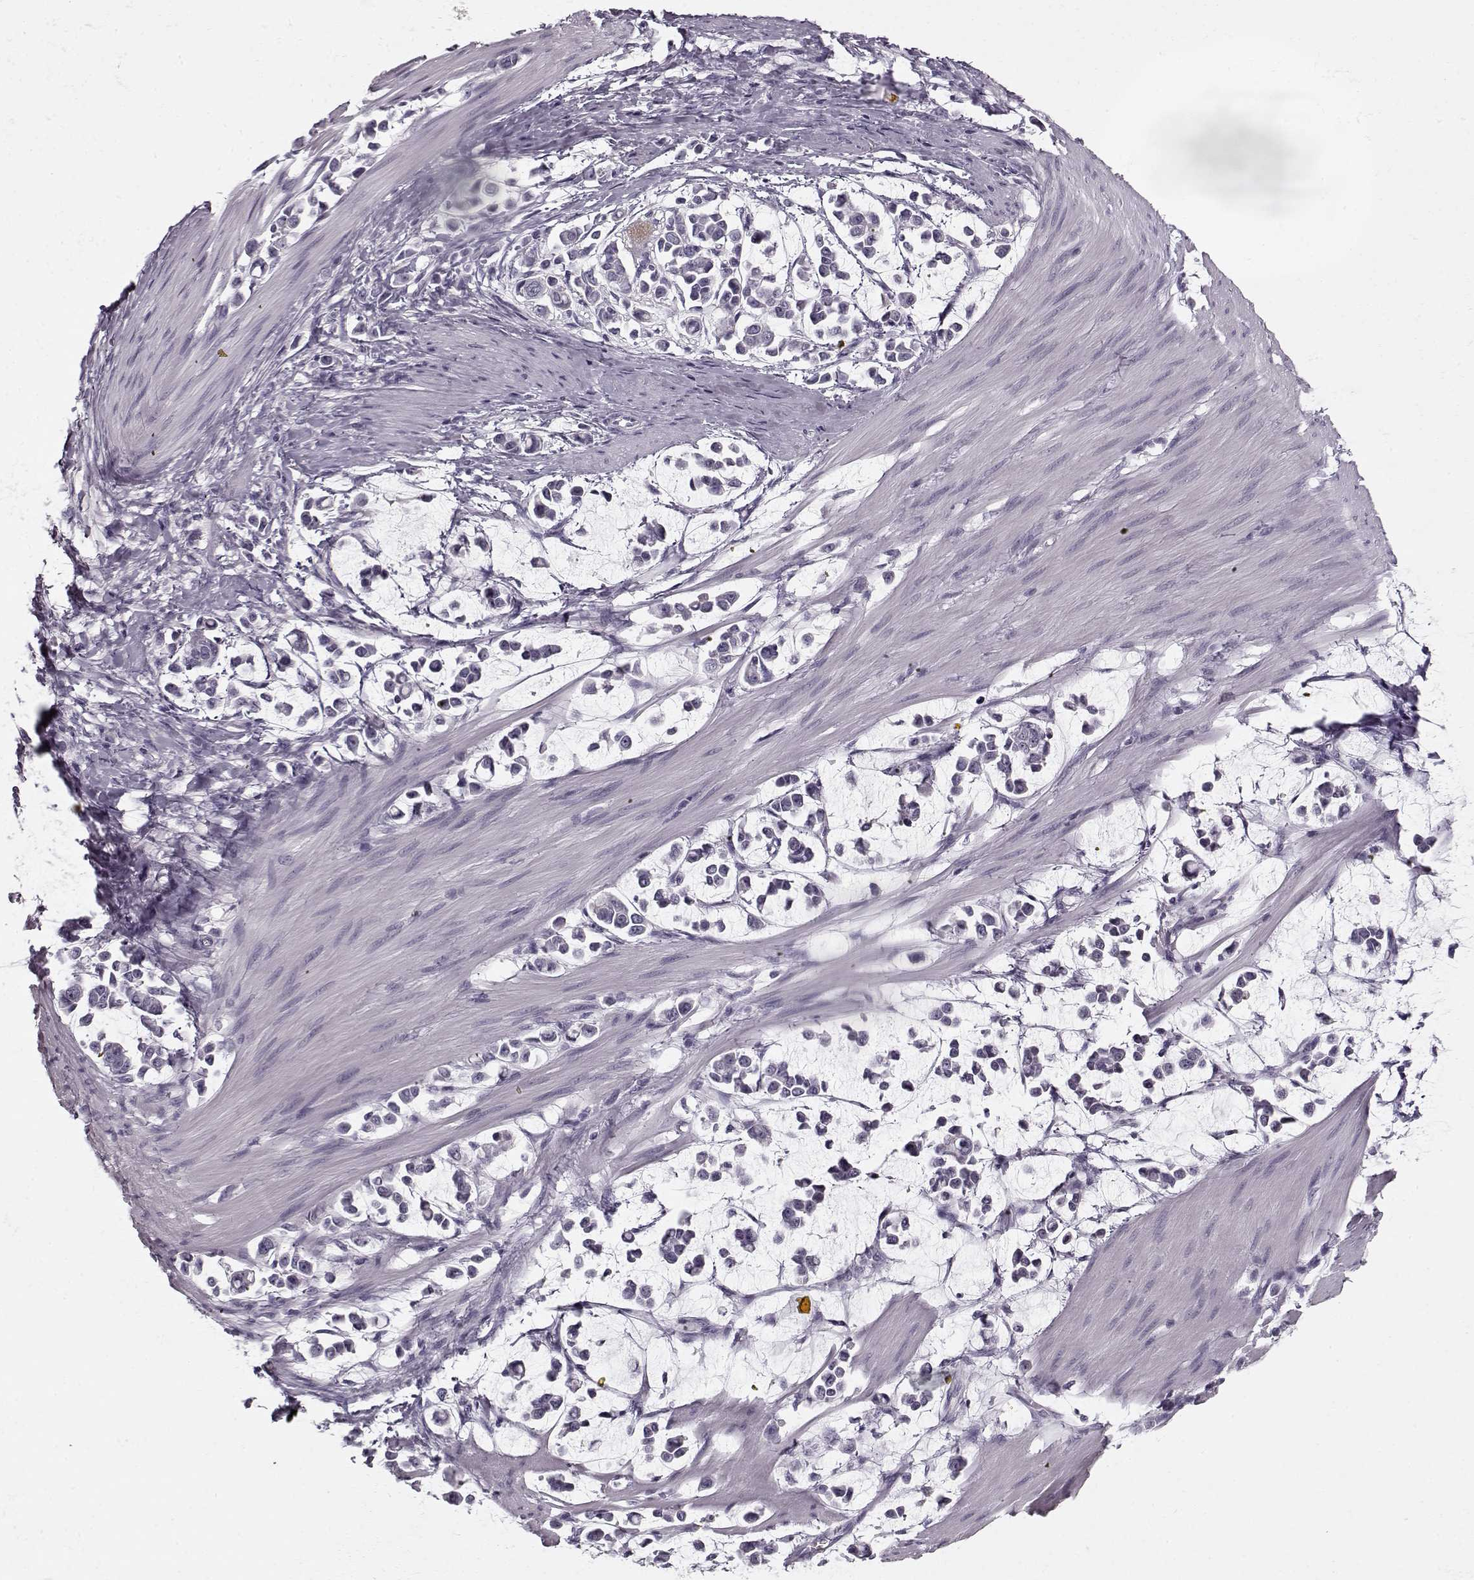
{"staining": {"intensity": "negative", "quantity": "none", "location": "none"}, "tissue": "stomach cancer", "cell_type": "Tumor cells", "image_type": "cancer", "snomed": [{"axis": "morphology", "description": "Adenocarcinoma, NOS"}, {"axis": "topography", "description": "Stomach"}], "caption": "Immunohistochemistry photomicrograph of neoplastic tissue: human stomach cancer (adenocarcinoma) stained with DAB (3,3'-diaminobenzidine) exhibits no significant protein expression in tumor cells.", "gene": "PNMT", "patient": {"sex": "male", "age": 82}}